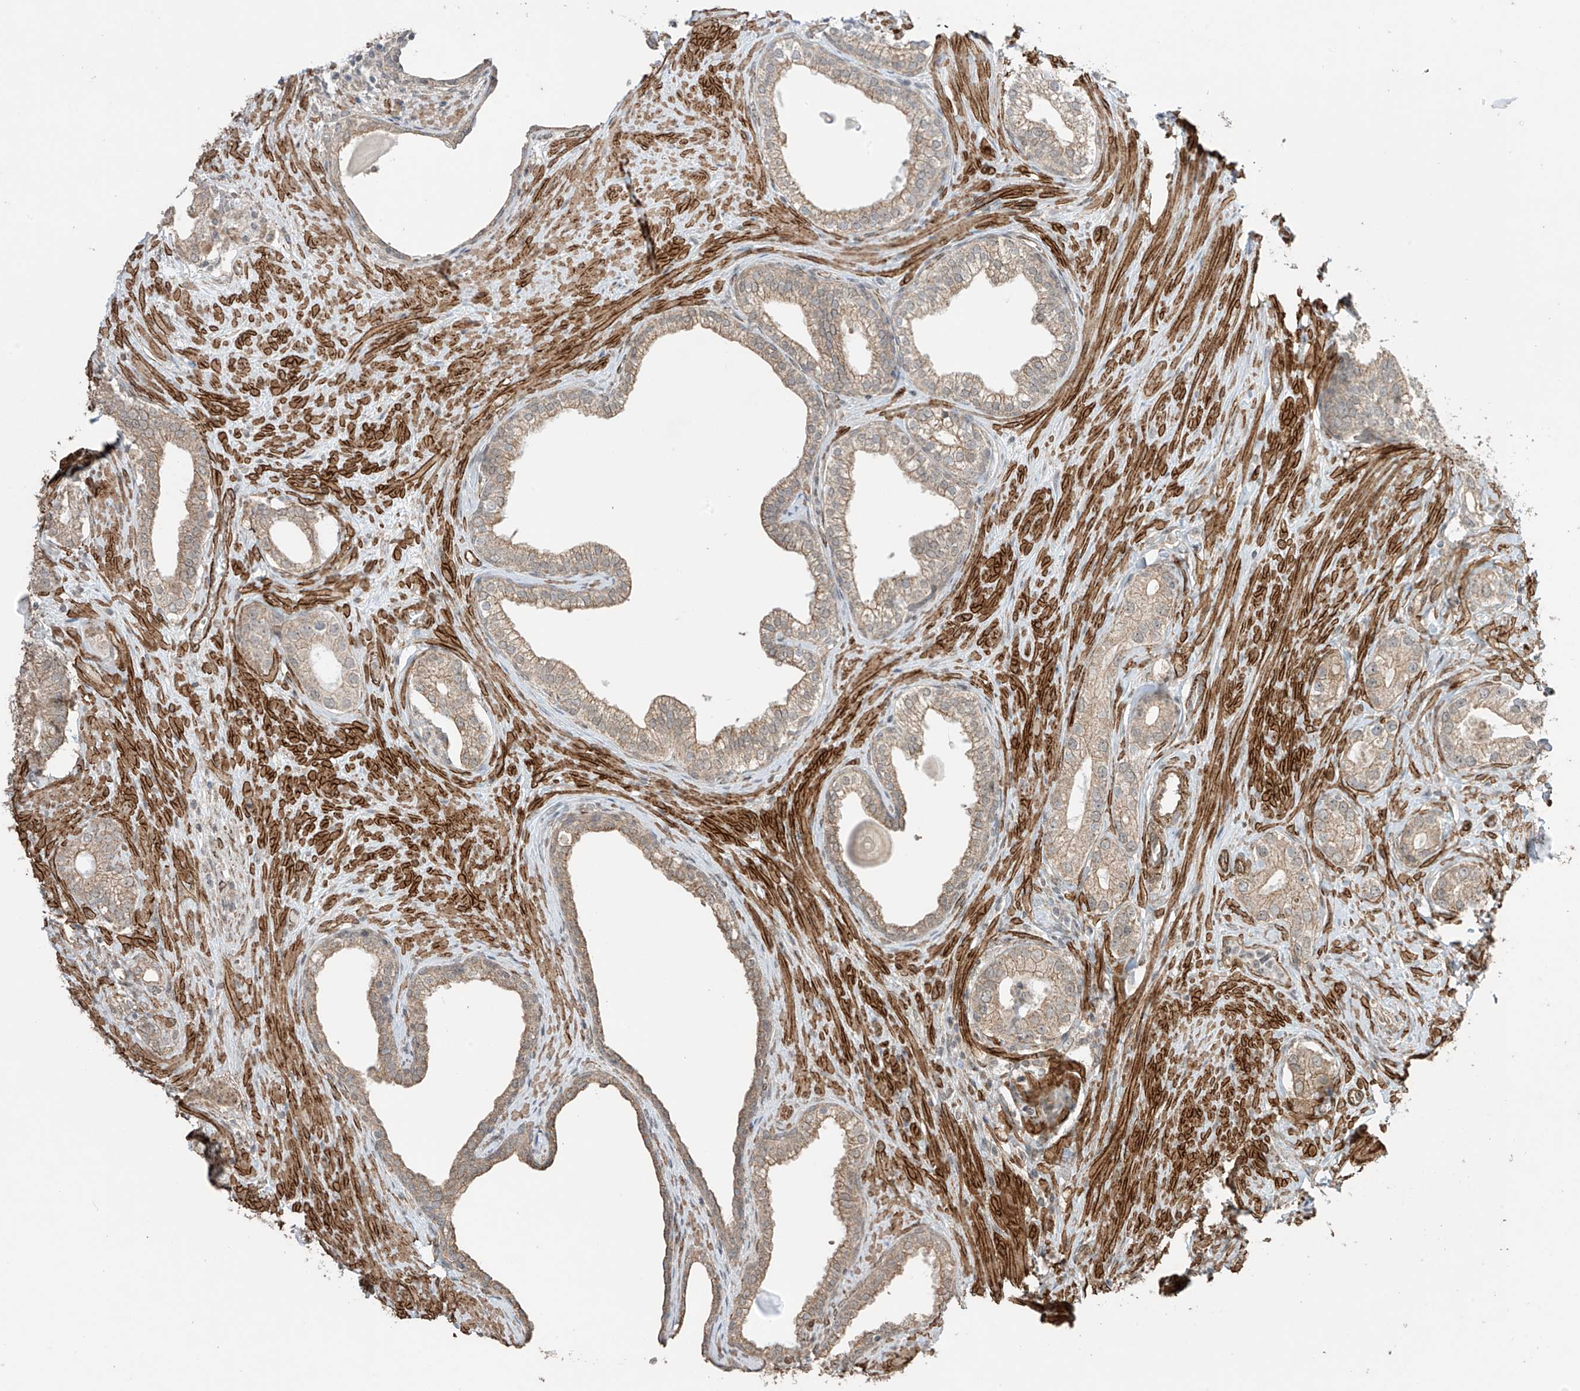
{"staining": {"intensity": "weak", "quantity": ">75%", "location": "cytoplasmic/membranous"}, "tissue": "prostate cancer", "cell_type": "Tumor cells", "image_type": "cancer", "snomed": [{"axis": "morphology", "description": "Adenocarcinoma, High grade"}, {"axis": "topography", "description": "Prostate"}], "caption": "Immunohistochemical staining of prostate cancer (adenocarcinoma (high-grade)) exhibits weak cytoplasmic/membranous protein staining in approximately >75% of tumor cells.", "gene": "TTLL5", "patient": {"sex": "male", "age": 63}}